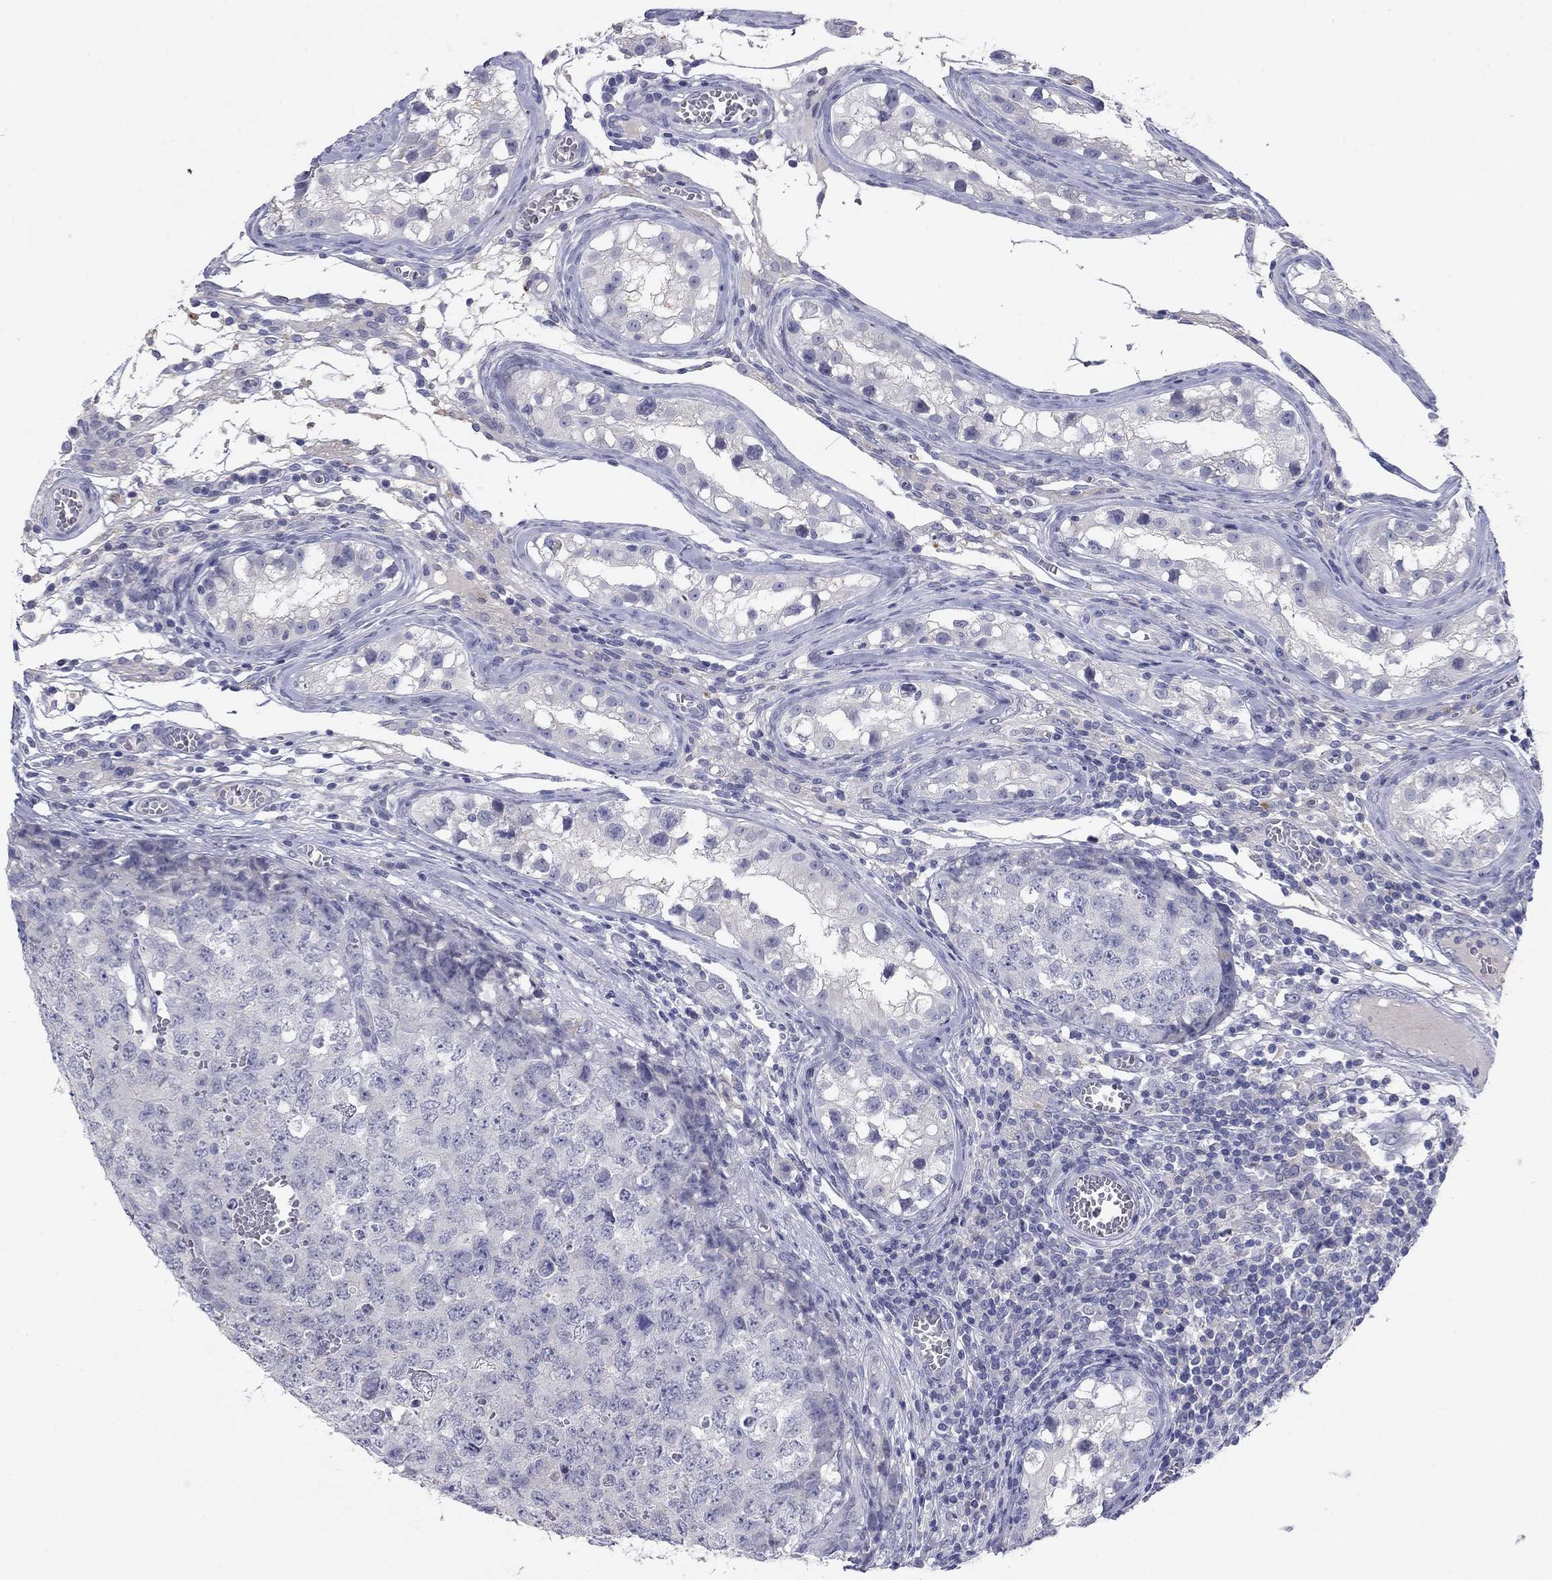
{"staining": {"intensity": "negative", "quantity": "none", "location": "none"}, "tissue": "testis cancer", "cell_type": "Tumor cells", "image_type": "cancer", "snomed": [{"axis": "morphology", "description": "Carcinoma, Embryonal, NOS"}, {"axis": "topography", "description": "Testis"}], "caption": "DAB immunohistochemical staining of human testis embryonal carcinoma shows no significant staining in tumor cells. The staining was performed using DAB to visualize the protein expression in brown, while the nuclei were stained in blue with hematoxylin (Magnification: 20x).", "gene": "CNTNAP4", "patient": {"sex": "male", "age": 23}}